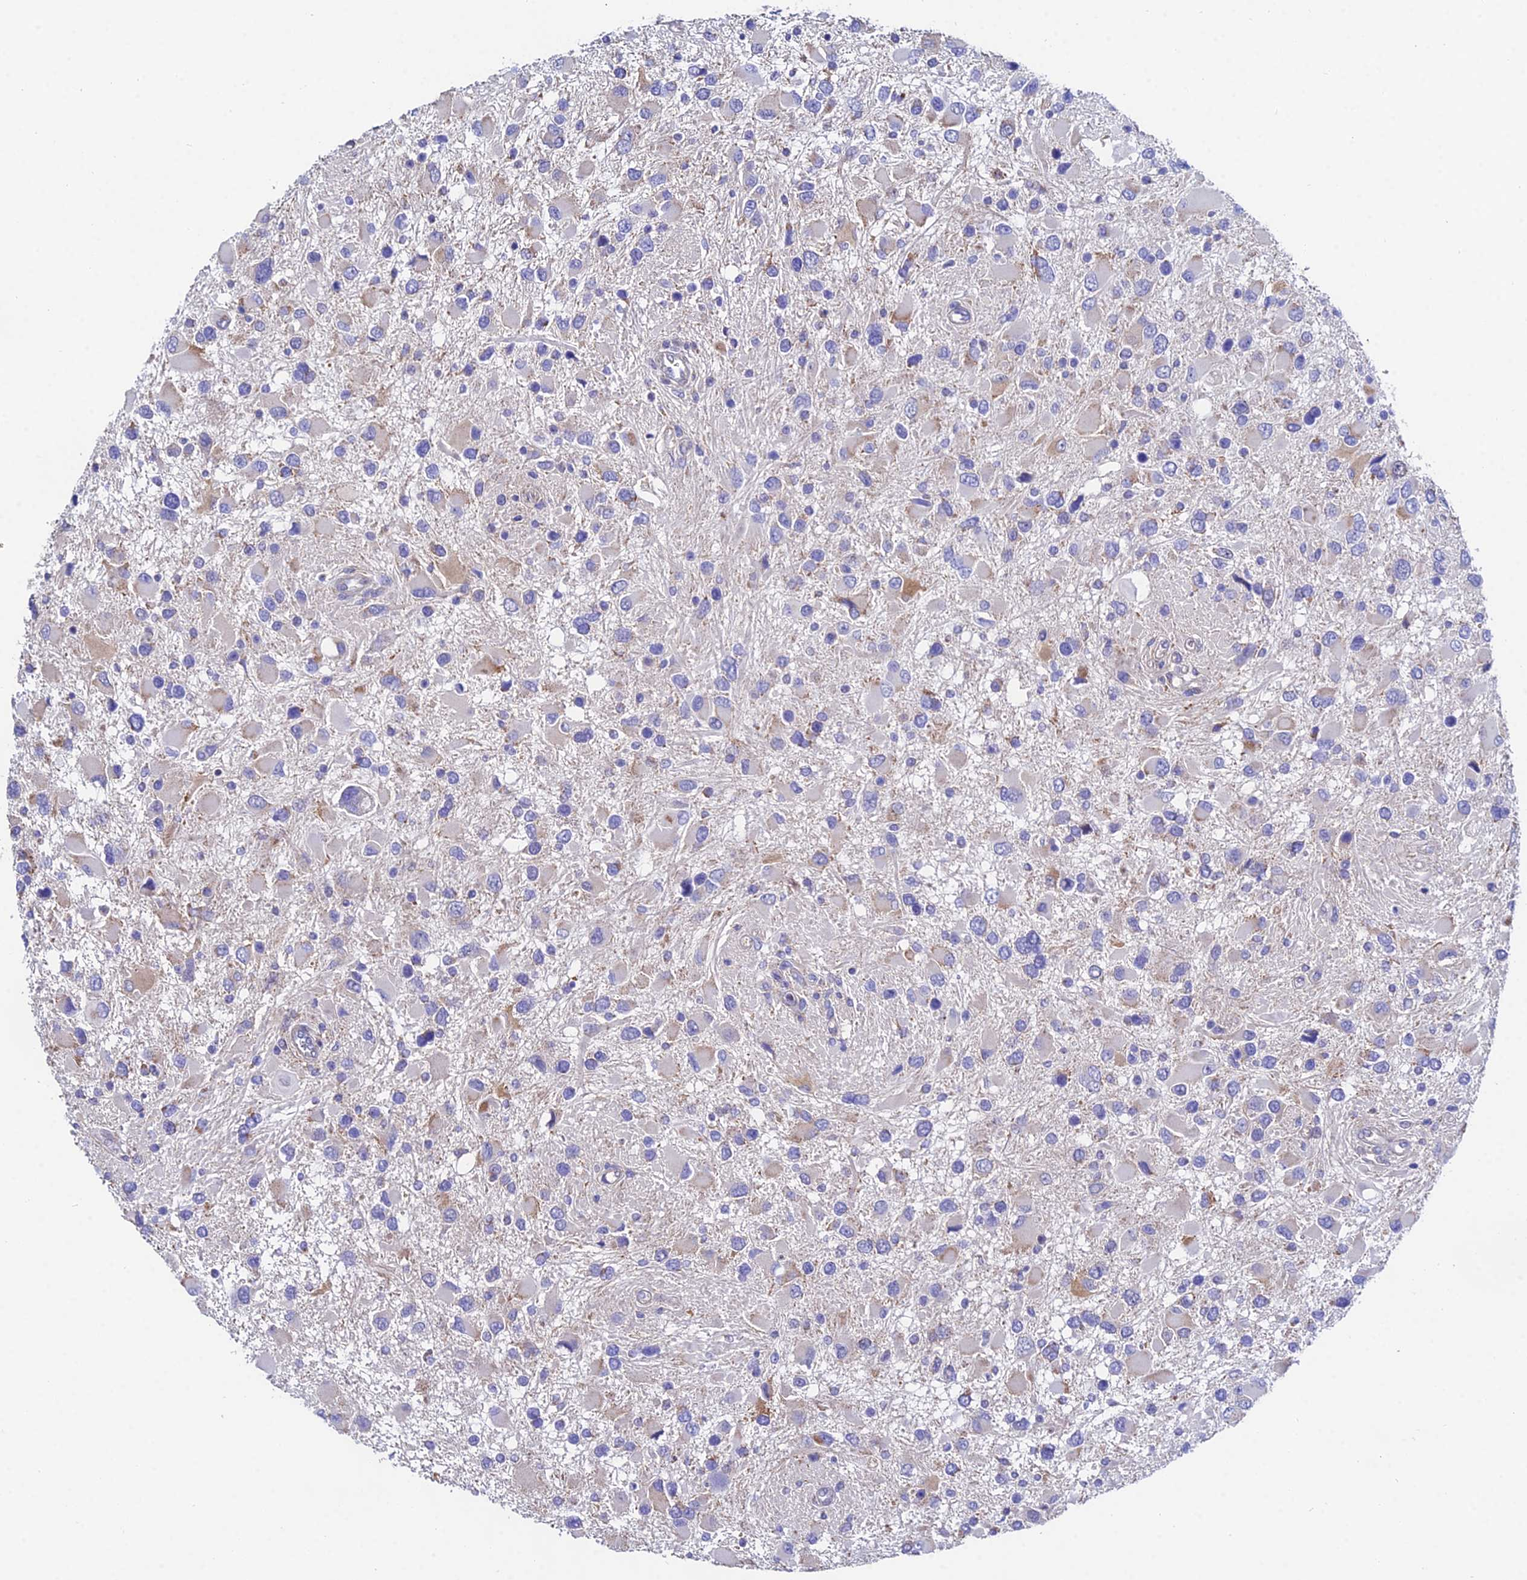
{"staining": {"intensity": "negative", "quantity": "none", "location": "none"}, "tissue": "glioma", "cell_type": "Tumor cells", "image_type": "cancer", "snomed": [{"axis": "morphology", "description": "Glioma, malignant, High grade"}, {"axis": "topography", "description": "Brain"}], "caption": "This is an immunohistochemistry (IHC) micrograph of malignant glioma (high-grade). There is no expression in tumor cells.", "gene": "PPP2R2C", "patient": {"sex": "male", "age": 53}}